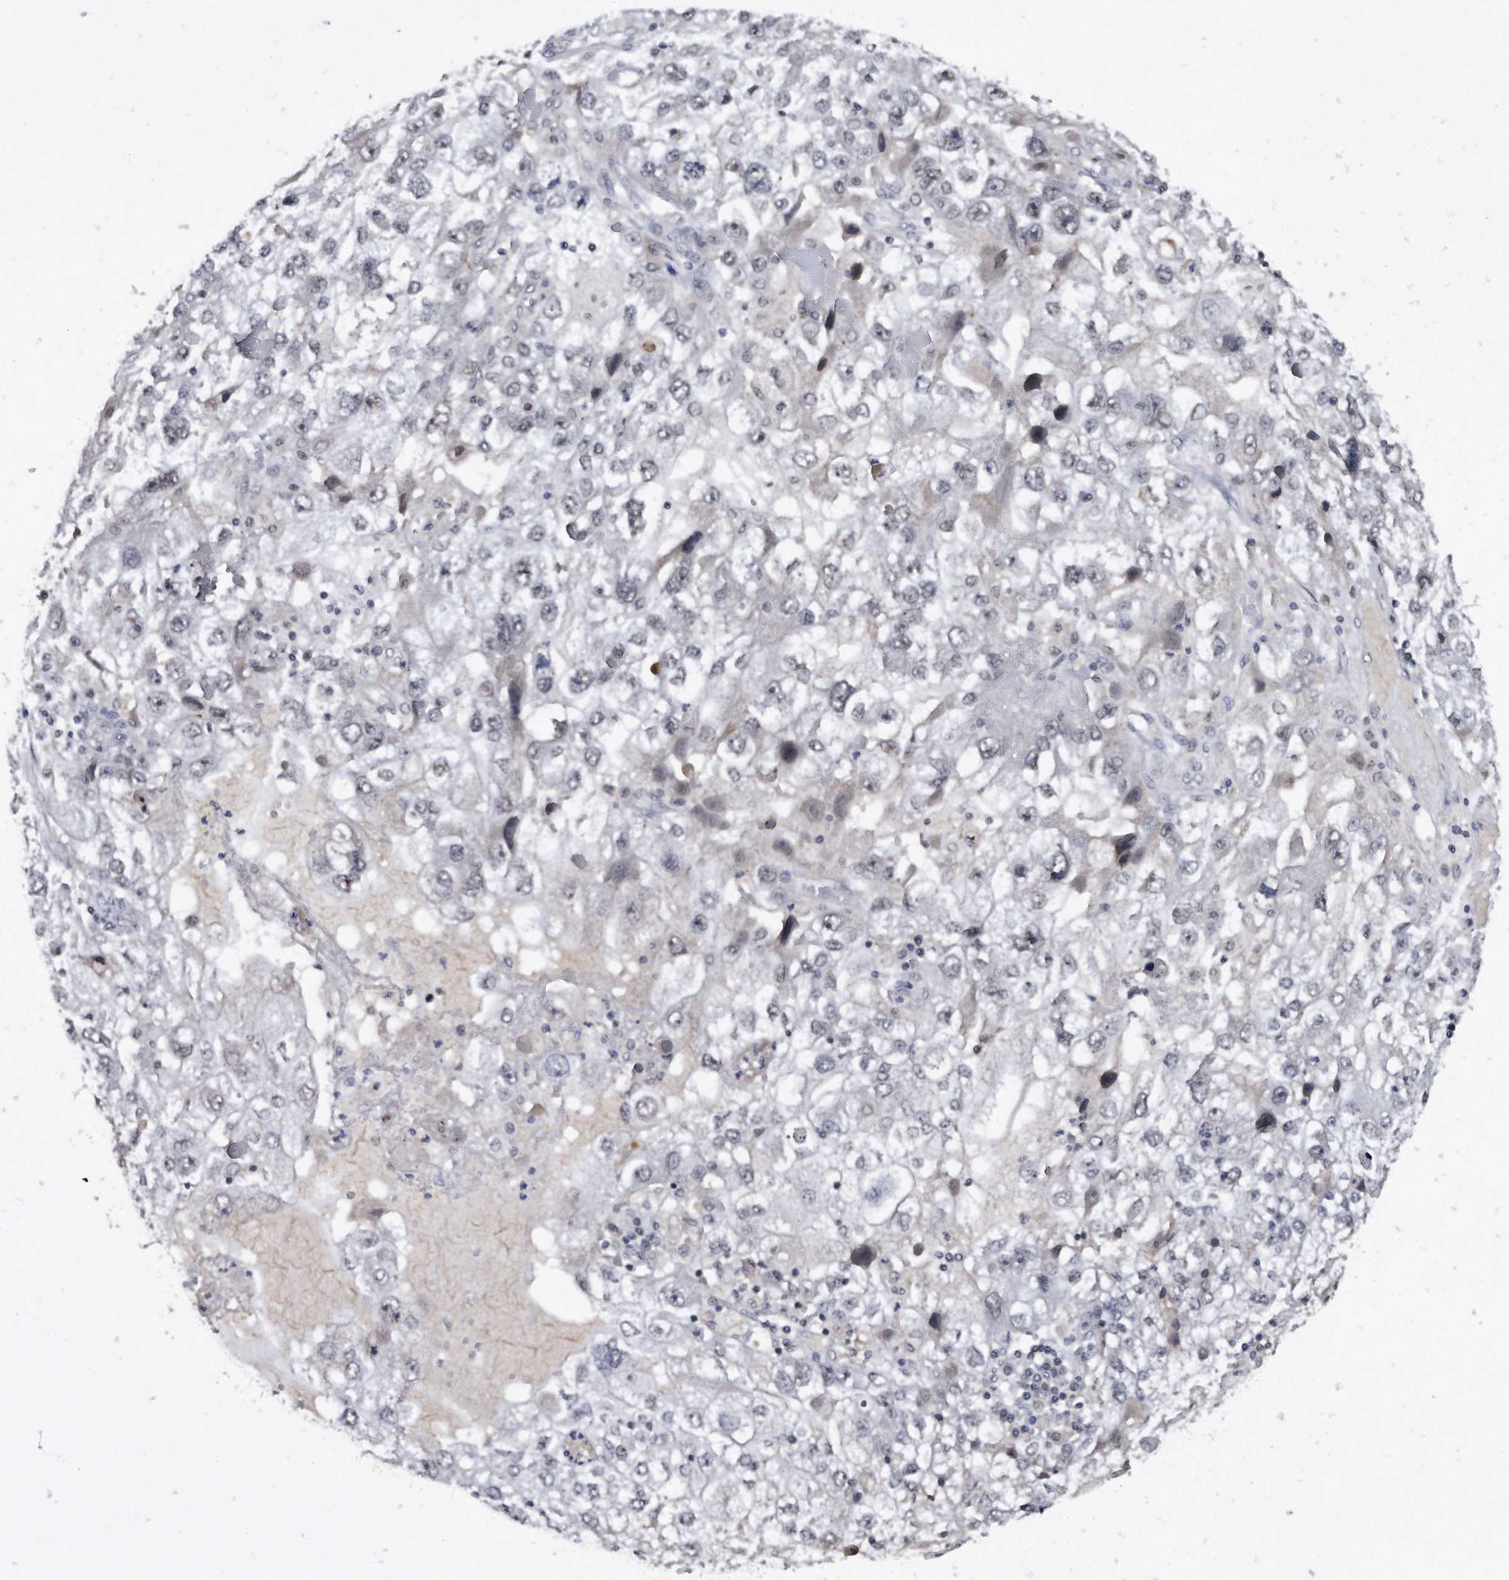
{"staining": {"intensity": "negative", "quantity": "none", "location": "none"}, "tissue": "endometrial cancer", "cell_type": "Tumor cells", "image_type": "cancer", "snomed": [{"axis": "morphology", "description": "Adenocarcinoma, NOS"}, {"axis": "topography", "description": "Endometrium"}], "caption": "The histopathology image demonstrates no staining of tumor cells in endometrial adenocarcinoma.", "gene": "VIRMA", "patient": {"sex": "female", "age": 49}}